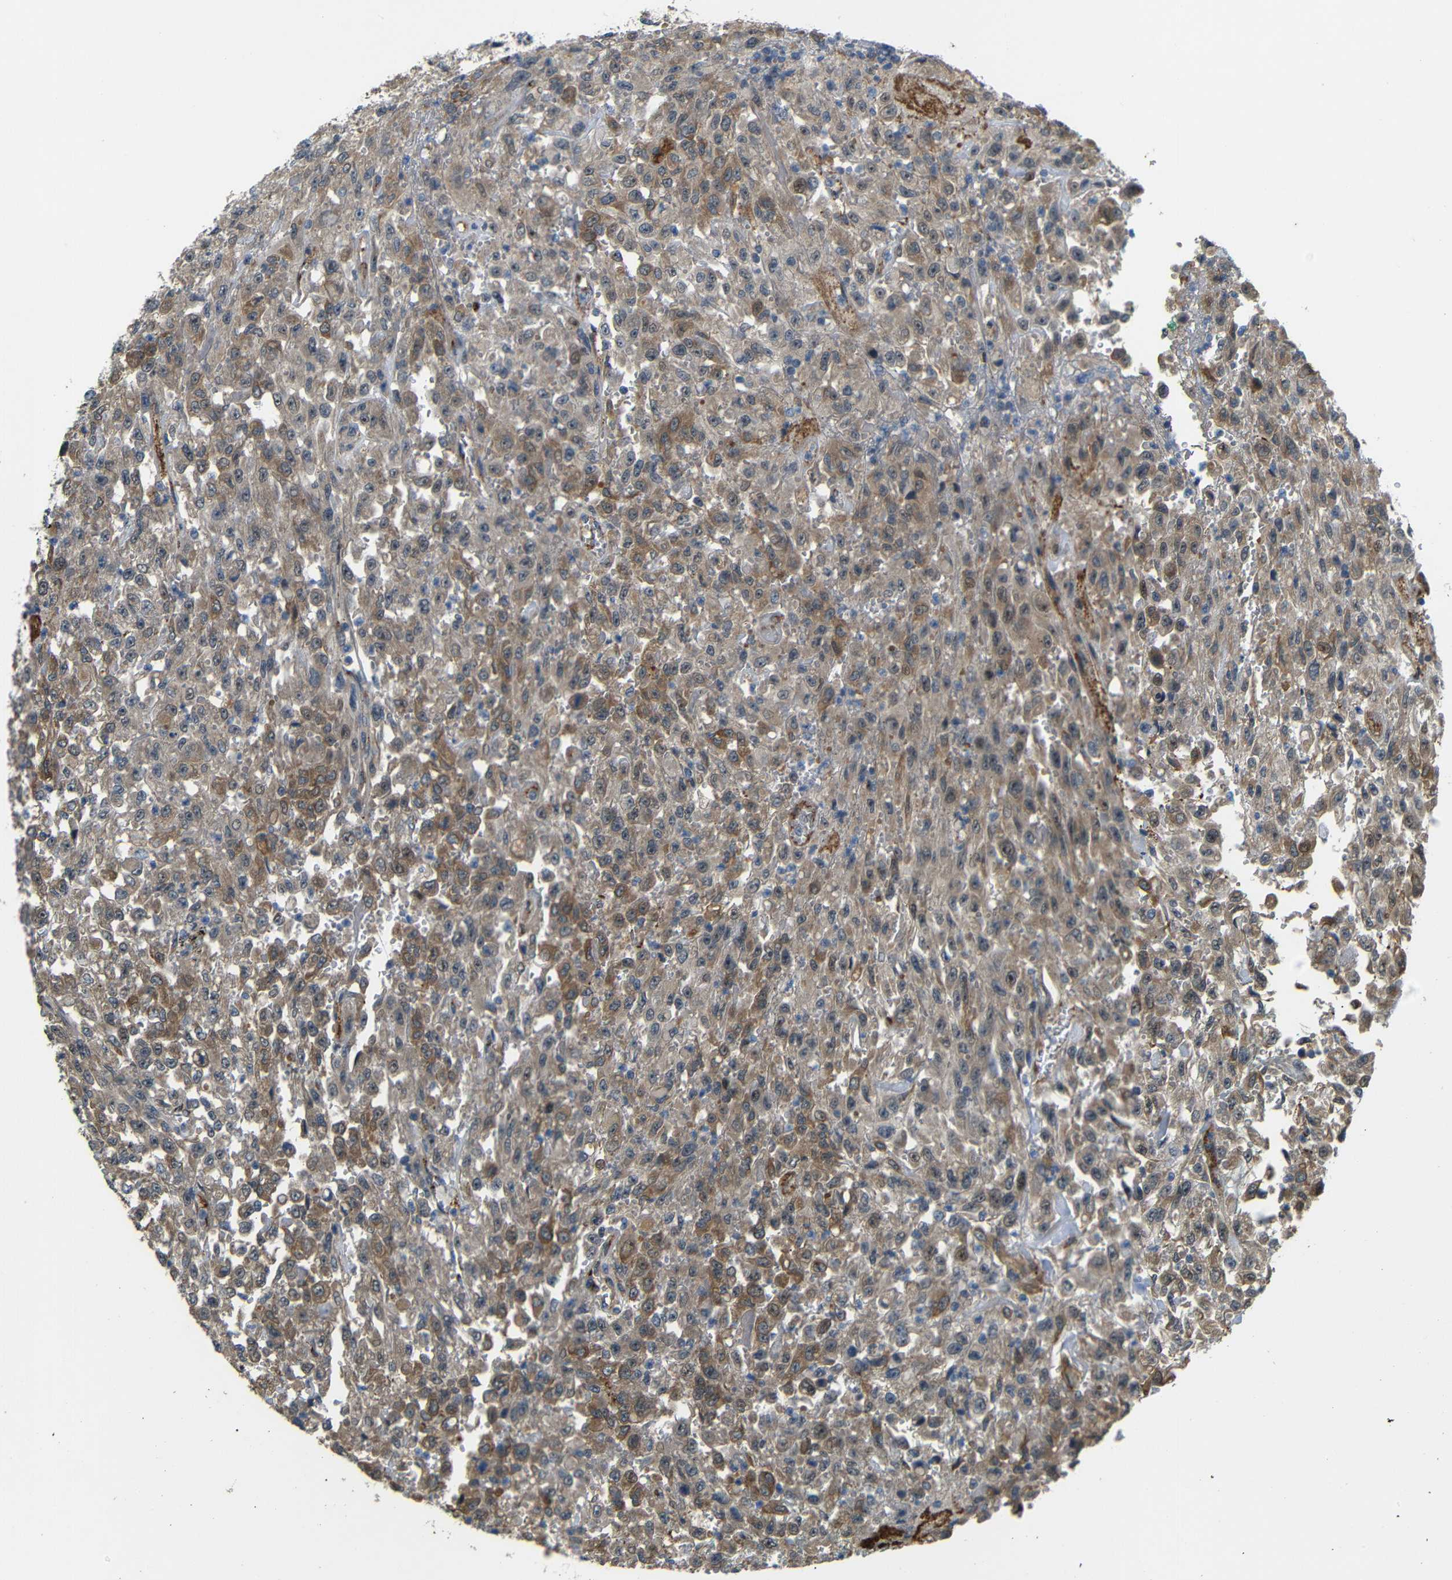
{"staining": {"intensity": "moderate", "quantity": ">75%", "location": "cytoplasmic/membranous,nuclear"}, "tissue": "urothelial cancer", "cell_type": "Tumor cells", "image_type": "cancer", "snomed": [{"axis": "morphology", "description": "Urothelial carcinoma, High grade"}, {"axis": "topography", "description": "Urinary bladder"}], "caption": "High-power microscopy captured an immunohistochemistry histopathology image of high-grade urothelial carcinoma, revealing moderate cytoplasmic/membranous and nuclear expression in approximately >75% of tumor cells. The staining was performed using DAB (3,3'-diaminobenzidine), with brown indicating positive protein expression. Nuclei are stained blue with hematoxylin.", "gene": "ATP7A", "patient": {"sex": "male", "age": 46}}